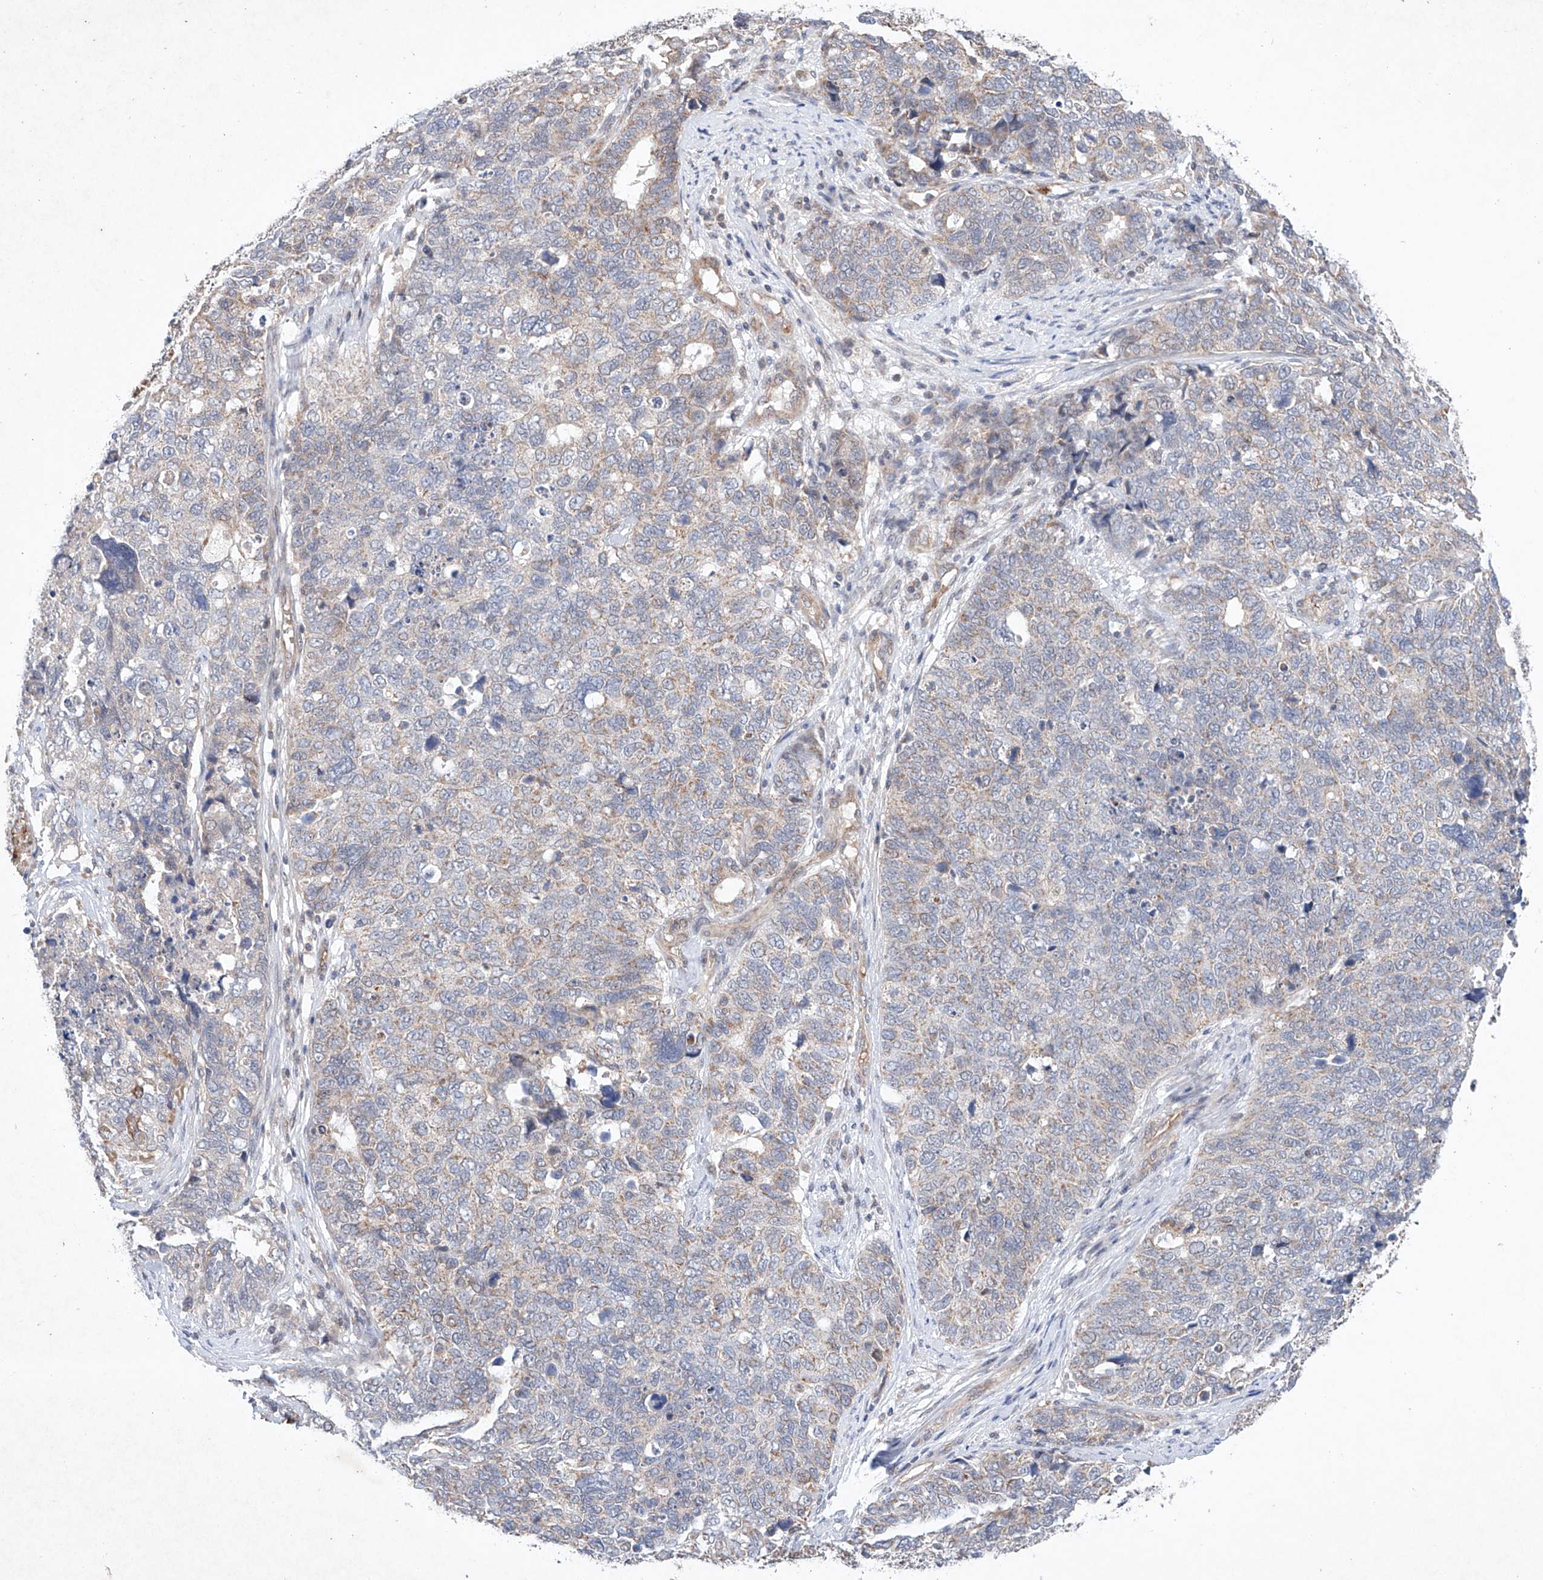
{"staining": {"intensity": "weak", "quantity": "25%-75%", "location": "cytoplasmic/membranous"}, "tissue": "cervical cancer", "cell_type": "Tumor cells", "image_type": "cancer", "snomed": [{"axis": "morphology", "description": "Squamous cell carcinoma, NOS"}, {"axis": "topography", "description": "Cervix"}], "caption": "Brown immunohistochemical staining in human cervical squamous cell carcinoma shows weak cytoplasmic/membranous positivity in approximately 25%-75% of tumor cells.", "gene": "FASTK", "patient": {"sex": "female", "age": 63}}